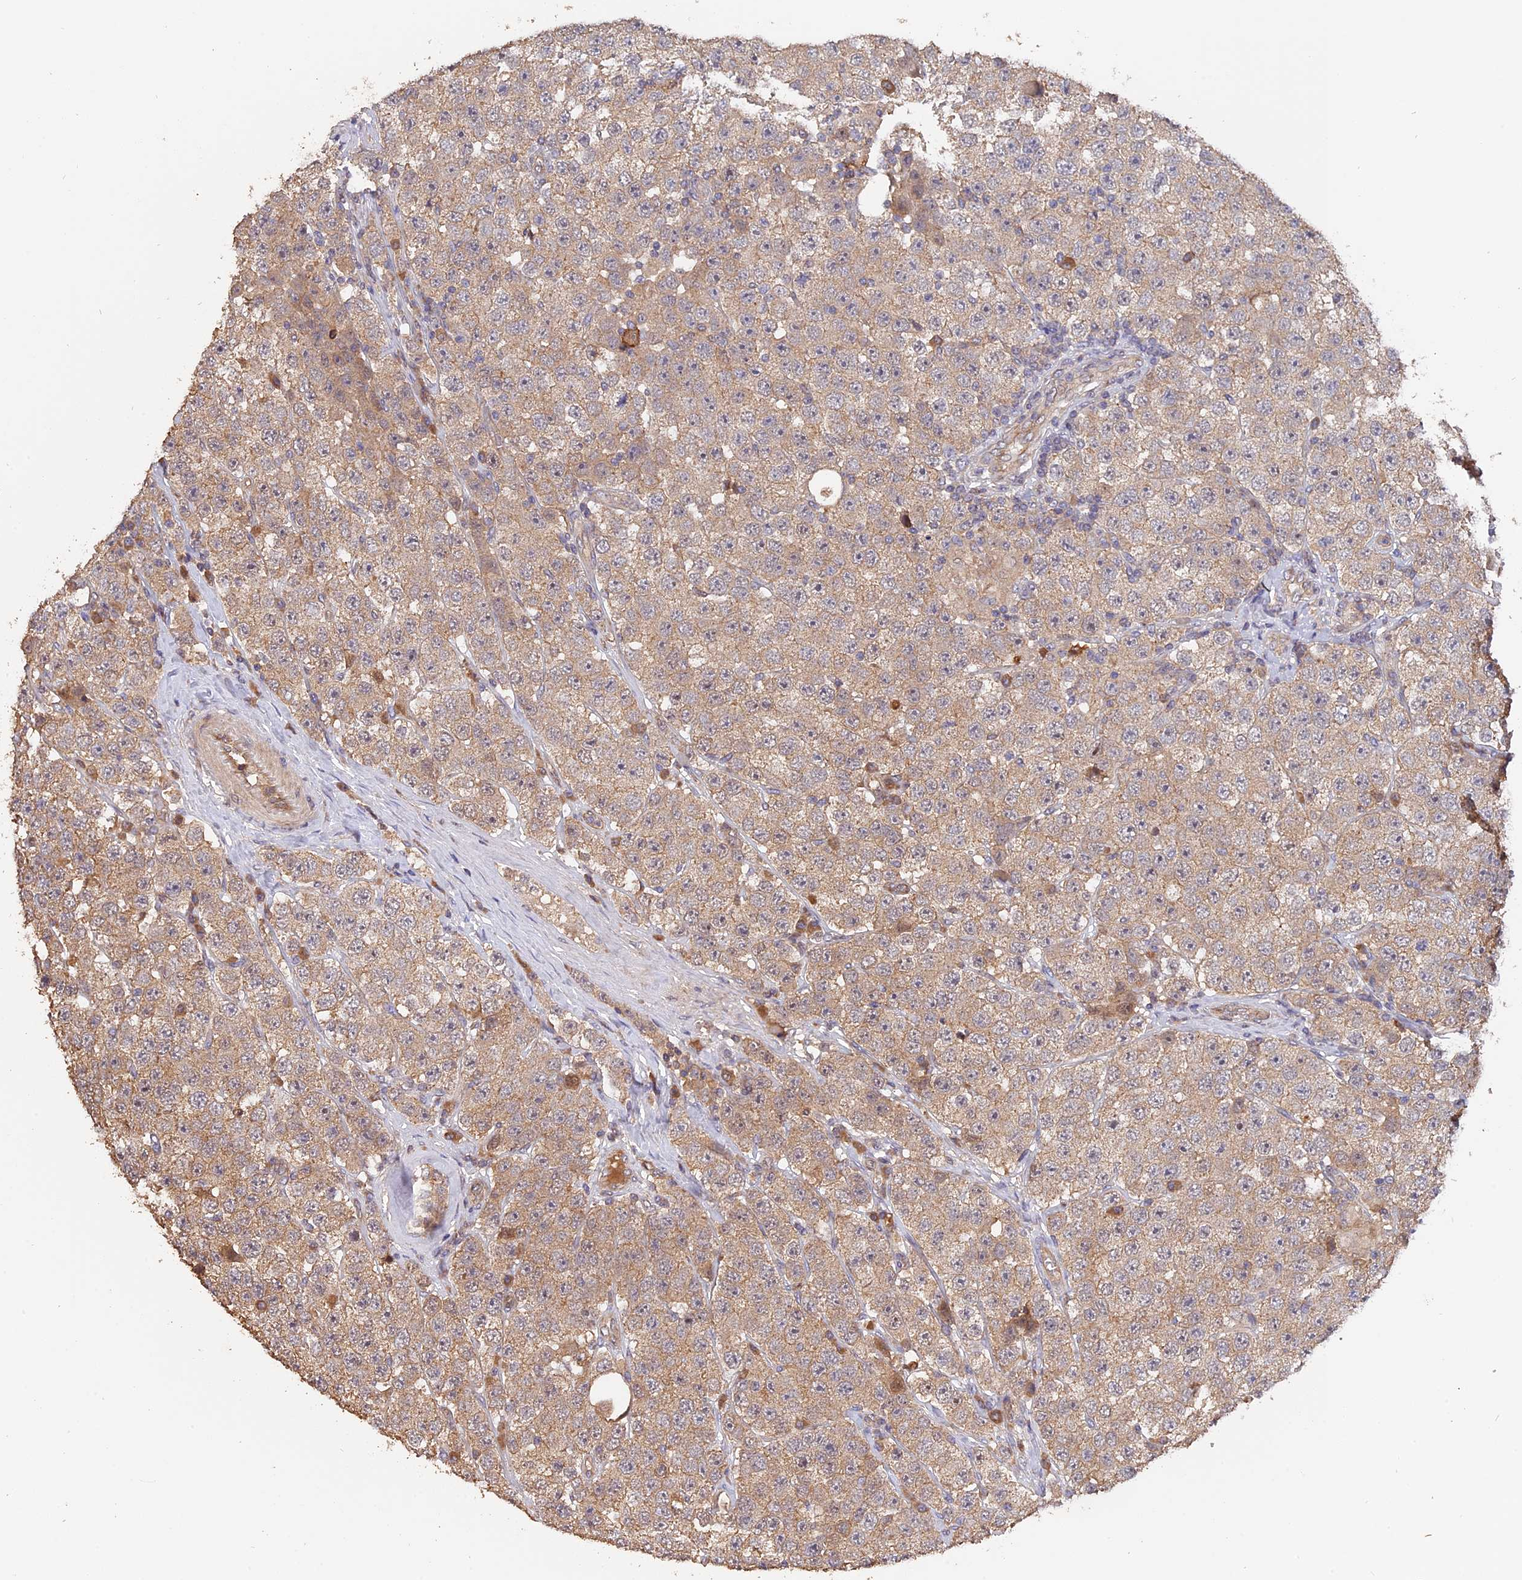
{"staining": {"intensity": "weak", "quantity": ">75%", "location": "cytoplasmic/membranous"}, "tissue": "testis cancer", "cell_type": "Tumor cells", "image_type": "cancer", "snomed": [{"axis": "morphology", "description": "Seminoma, NOS"}, {"axis": "topography", "description": "Testis"}], "caption": "Brown immunohistochemical staining in testis seminoma demonstrates weak cytoplasmic/membranous staining in about >75% of tumor cells.", "gene": "RASAL1", "patient": {"sex": "male", "age": 28}}